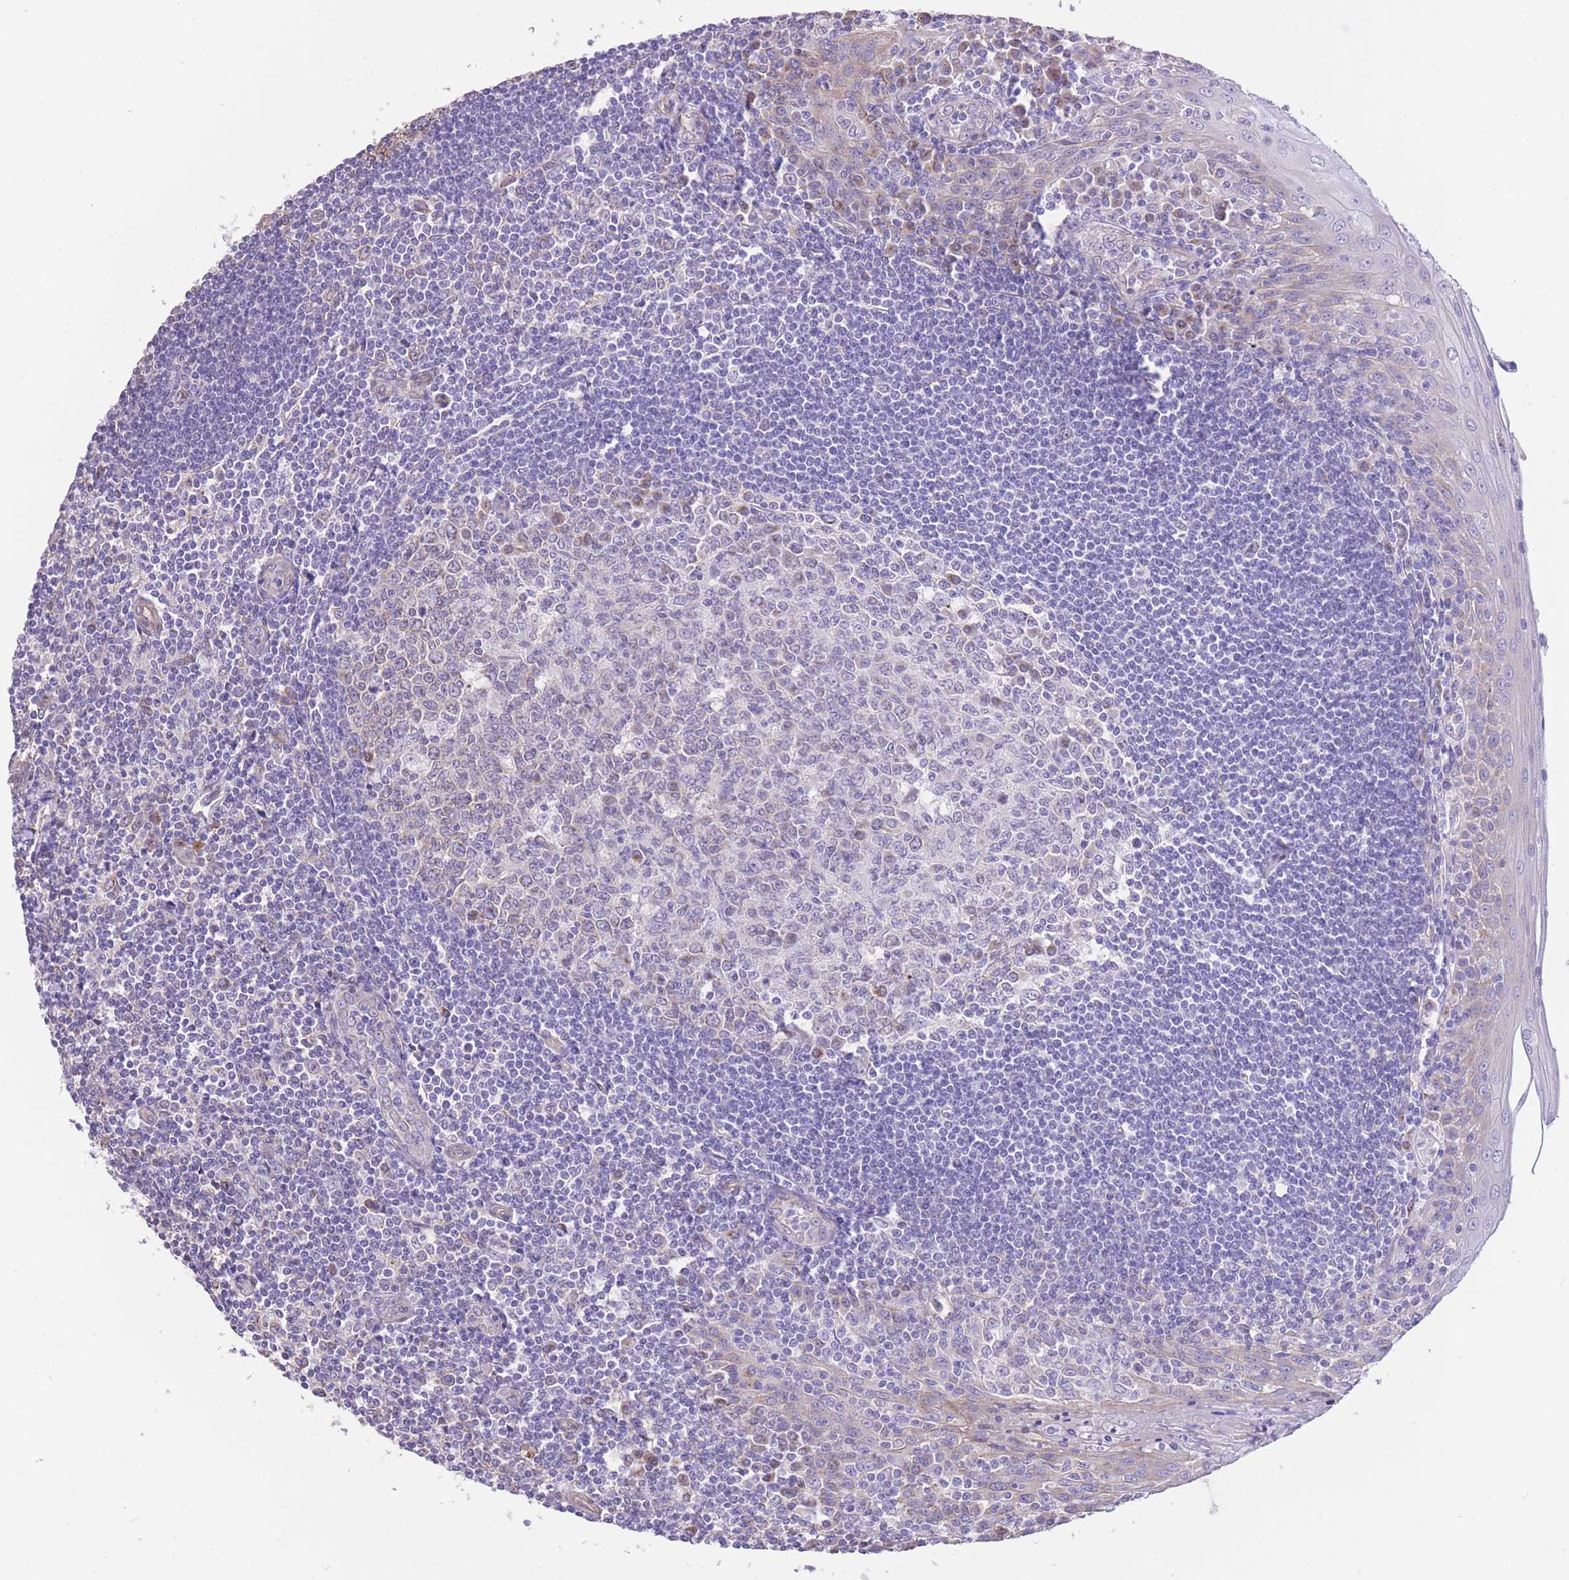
{"staining": {"intensity": "moderate", "quantity": "25%-75%", "location": "cytoplasmic/membranous"}, "tissue": "tonsil", "cell_type": "Germinal center cells", "image_type": "normal", "snomed": [{"axis": "morphology", "description": "Normal tissue, NOS"}, {"axis": "topography", "description": "Tonsil"}], "caption": "IHC (DAB (3,3'-diaminobenzidine)) staining of normal tonsil demonstrates moderate cytoplasmic/membranous protein expression in approximately 25%-75% of germinal center cells.", "gene": "RHOU", "patient": {"sex": "male", "age": 27}}